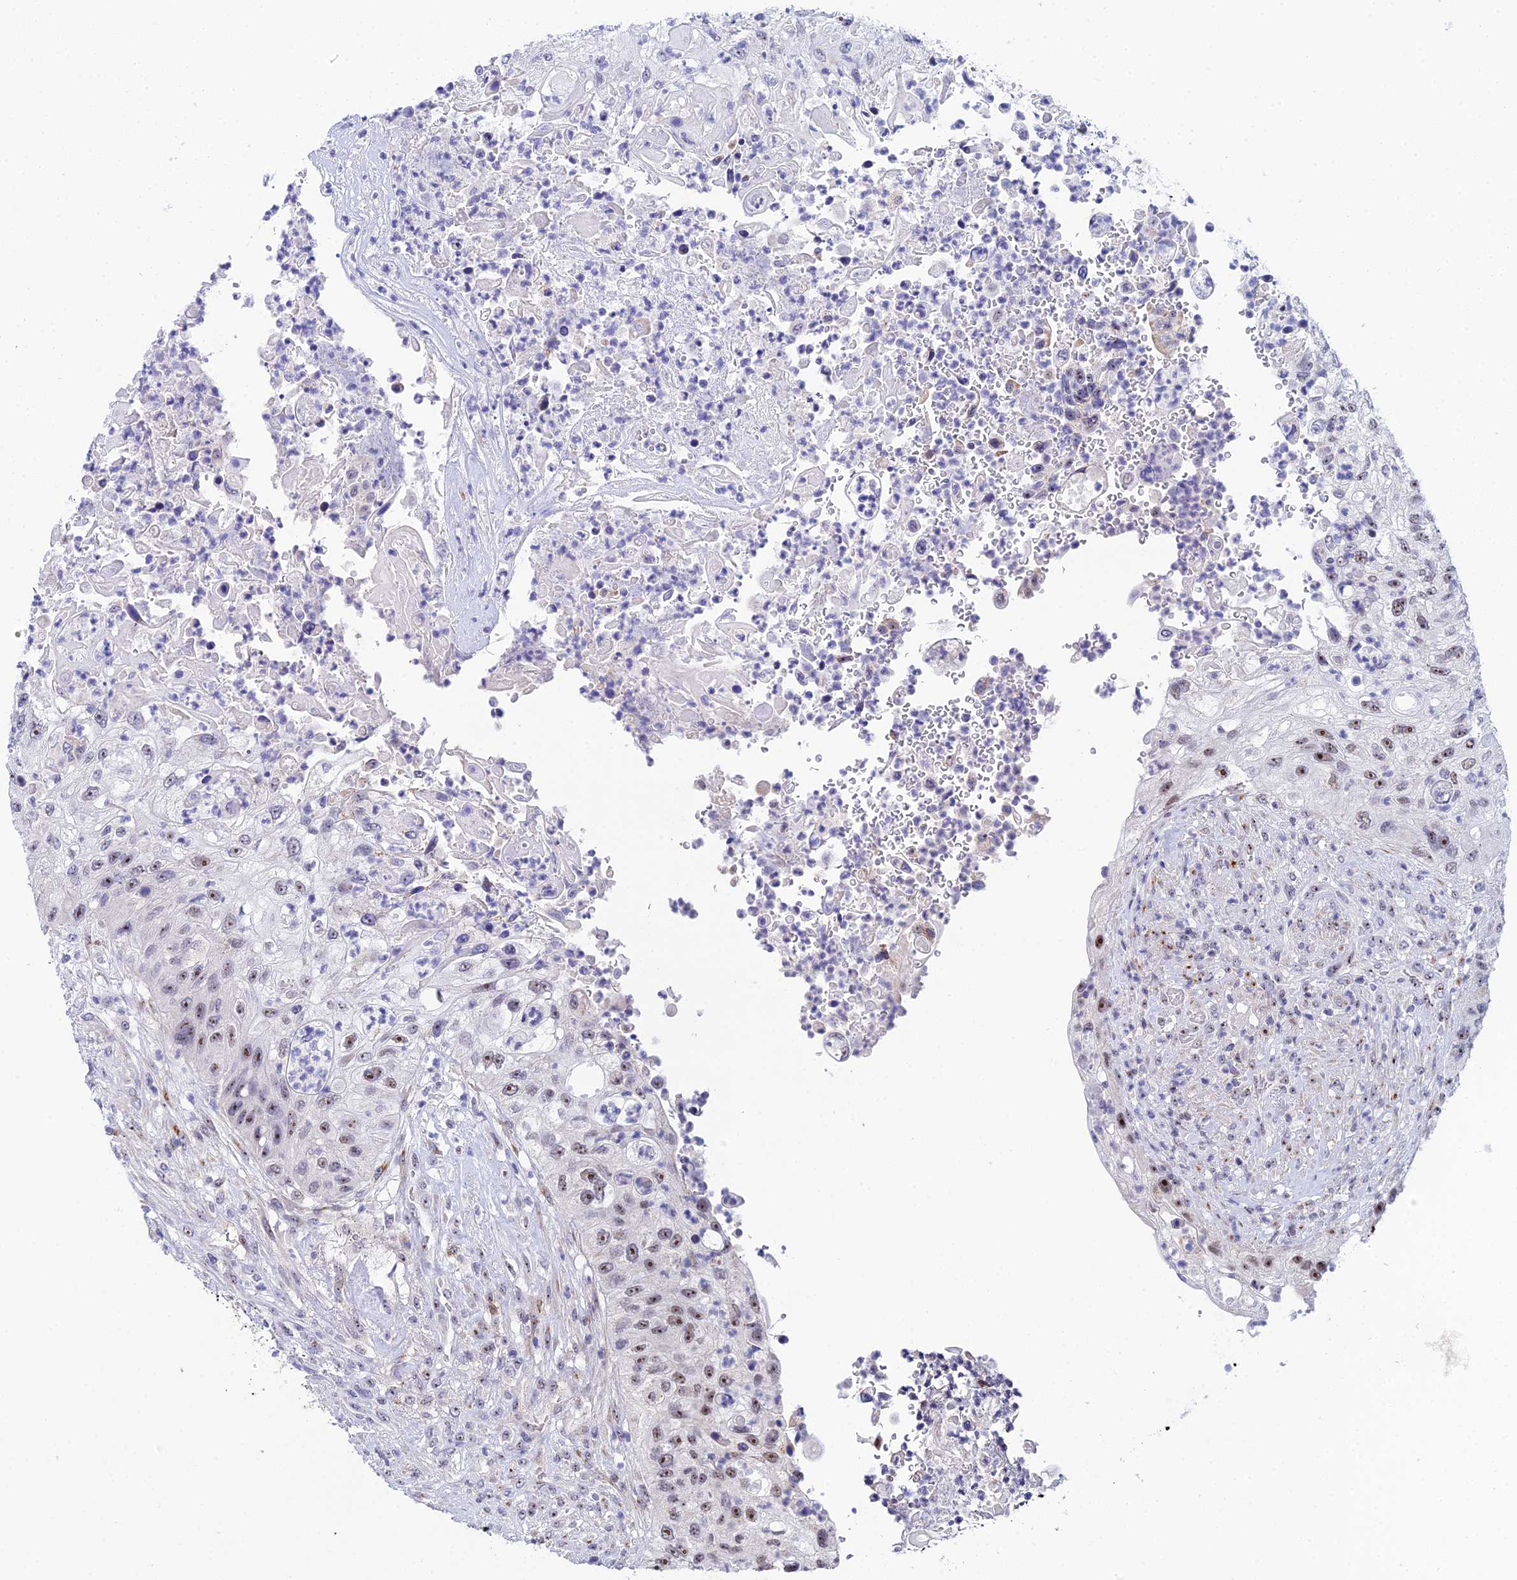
{"staining": {"intensity": "moderate", "quantity": "<25%", "location": "nuclear"}, "tissue": "urothelial cancer", "cell_type": "Tumor cells", "image_type": "cancer", "snomed": [{"axis": "morphology", "description": "Urothelial carcinoma, High grade"}, {"axis": "topography", "description": "Urinary bladder"}], "caption": "Immunohistochemical staining of human urothelial carcinoma (high-grade) exhibits moderate nuclear protein staining in approximately <25% of tumor cells.", "gene": "PLPP4", "patient": {"sex": "female", "age": 60}}